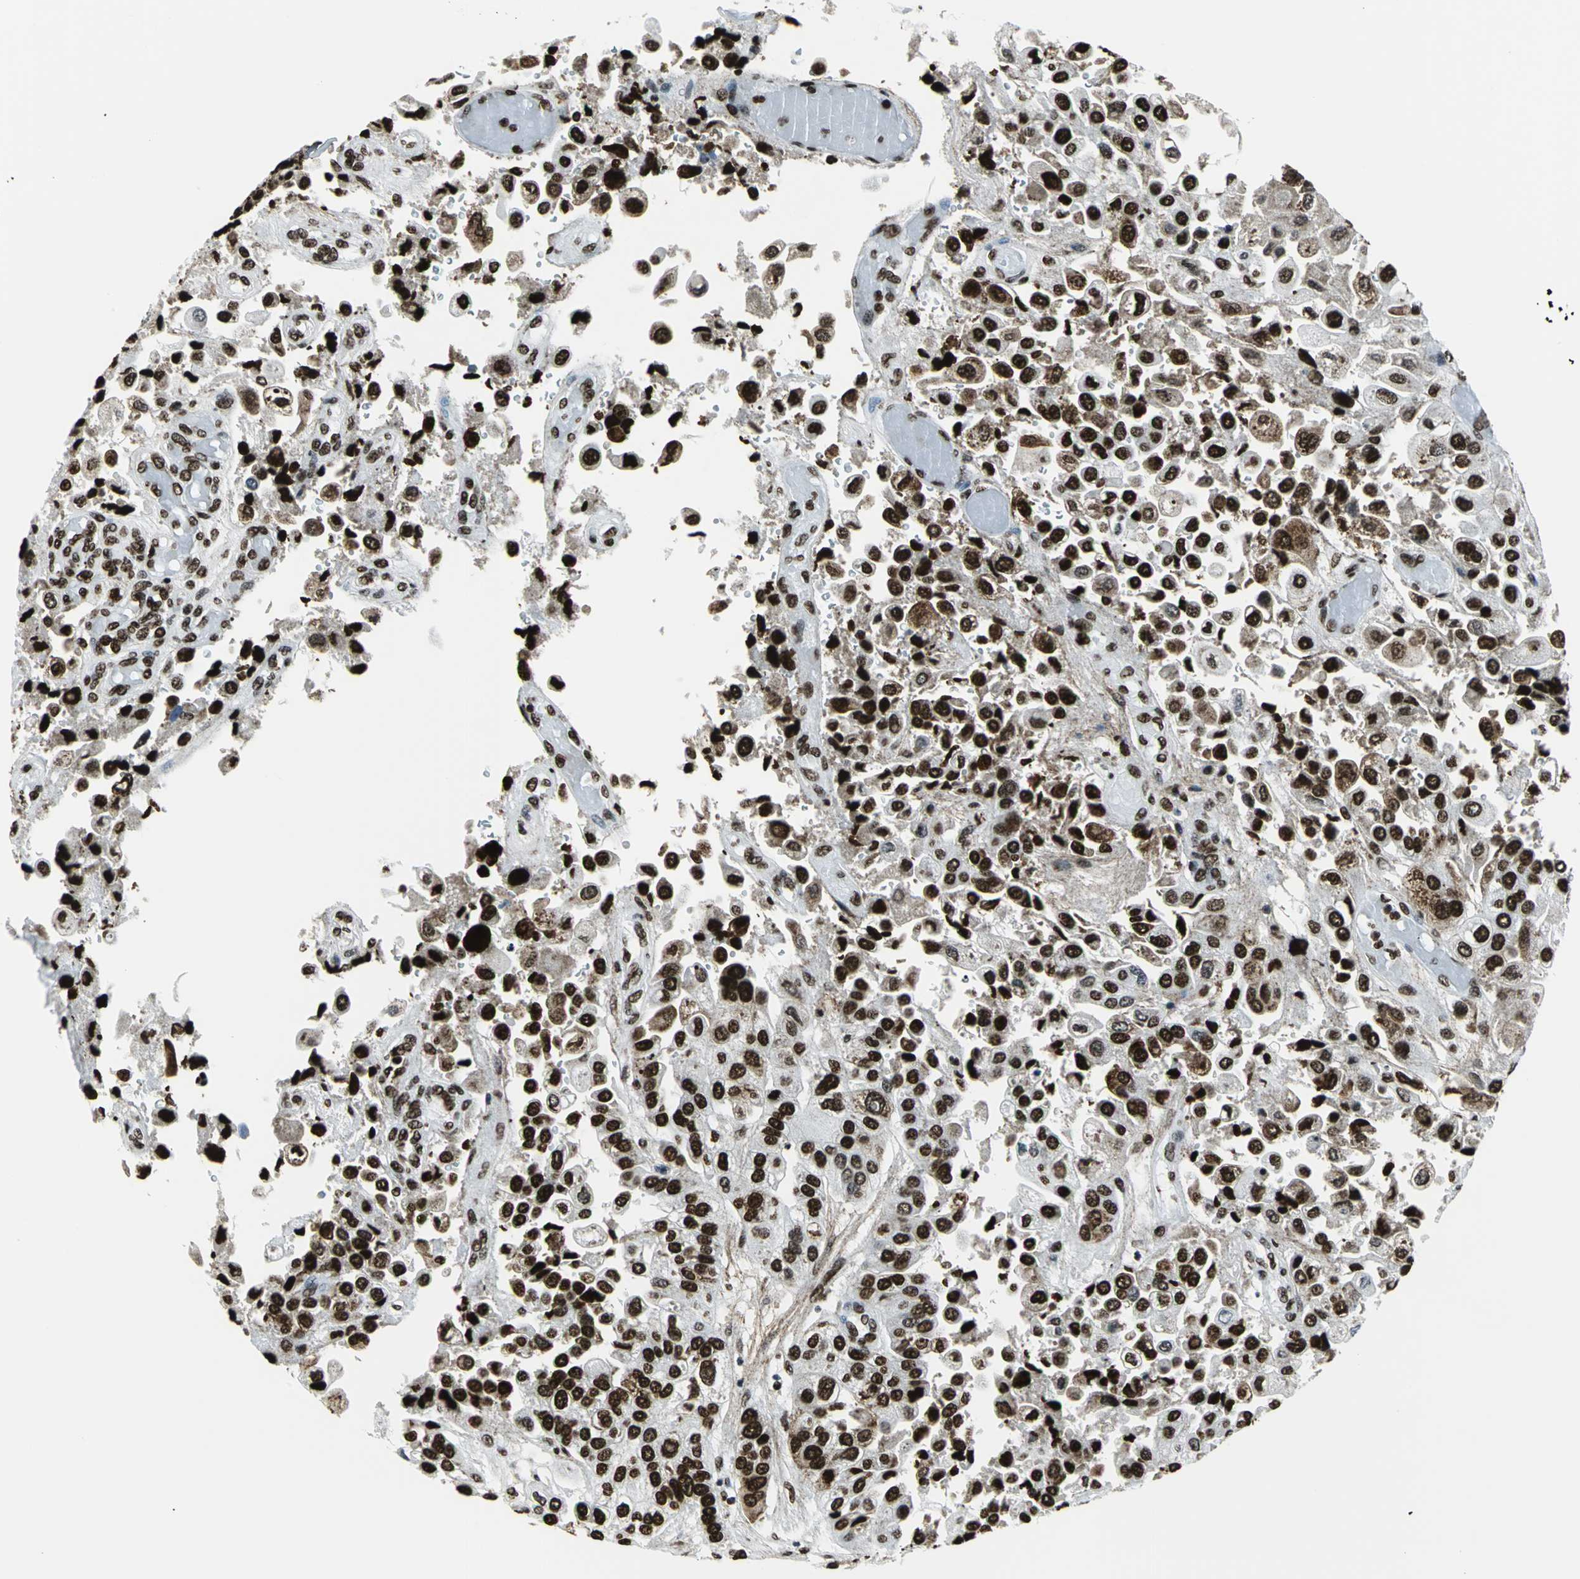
{"staining": {"intensity": "strong", "quantity": ">75%", "location": "nuclear"}, "tissue": "urothelial cancer", "cell_type": "Tumor cells", "image_type": "cancer", "snomed": [{"axis": "morphology", "description": "Urothelial carcinoma, High grade"}, {"axis": "topography", "description": "Urinary bladder"}], "caption": "Immunohistochemistry (IHC) histopathology image of neoplastic tissue: human urothelial carcinoma (high-grade) stained using immunohistochemistry (IHC) displays high levels of strong protein expression localized specifically in the nuclear of tumor cells, appearing as a nuclear brown color.", "gene": "APEX1", "patient": {"sex": "female", "age": 64}}